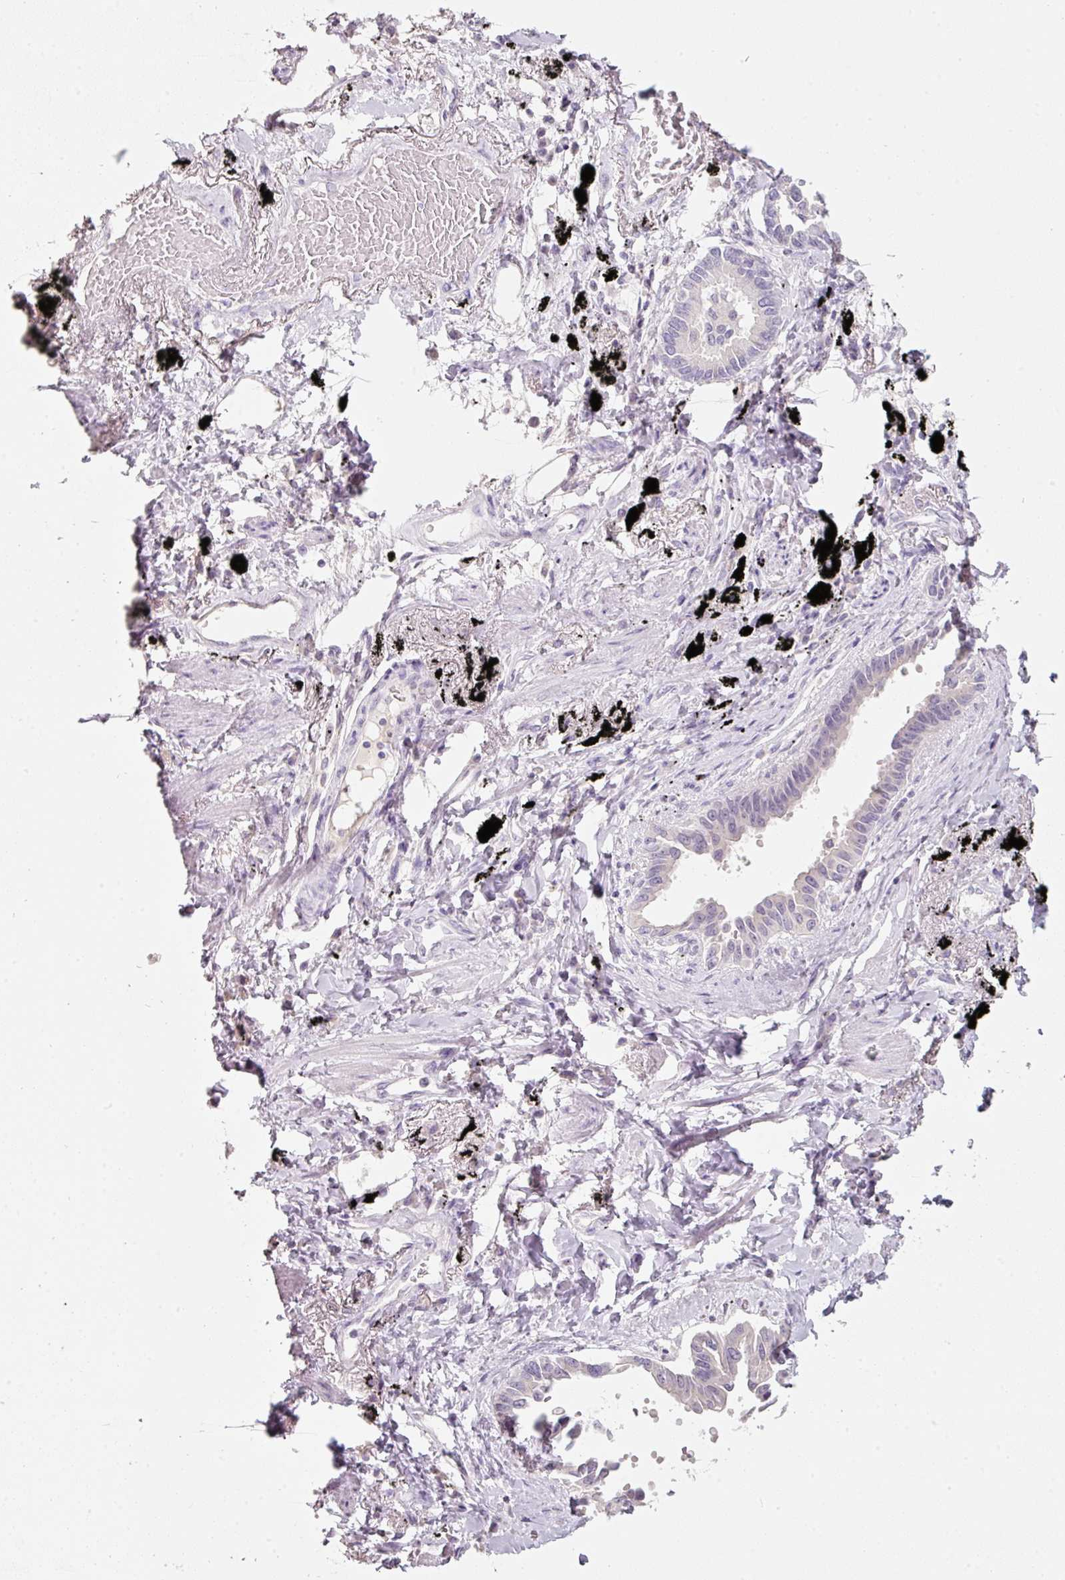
{"staining": {"intensity": "negative", "quantity": "none", "location": "none"}, "tissue": "lung cancer", "cell_type": "Tumor cells", "image_type": "cancer", "snomed": [{"axis": "morphology", "description": "Adenocarcinoma, NOS"}, {"axis": "topography", "description": "Lung"}], "caption": "A high-resolution image shows immunohistochemistry (IHC) staining of lung cancer (adenocarcinoma), which exhibits no significant staining in tumor cells.", "gene": "ENSG00000206549", "patient": {"sex": "male", "age": 67}}